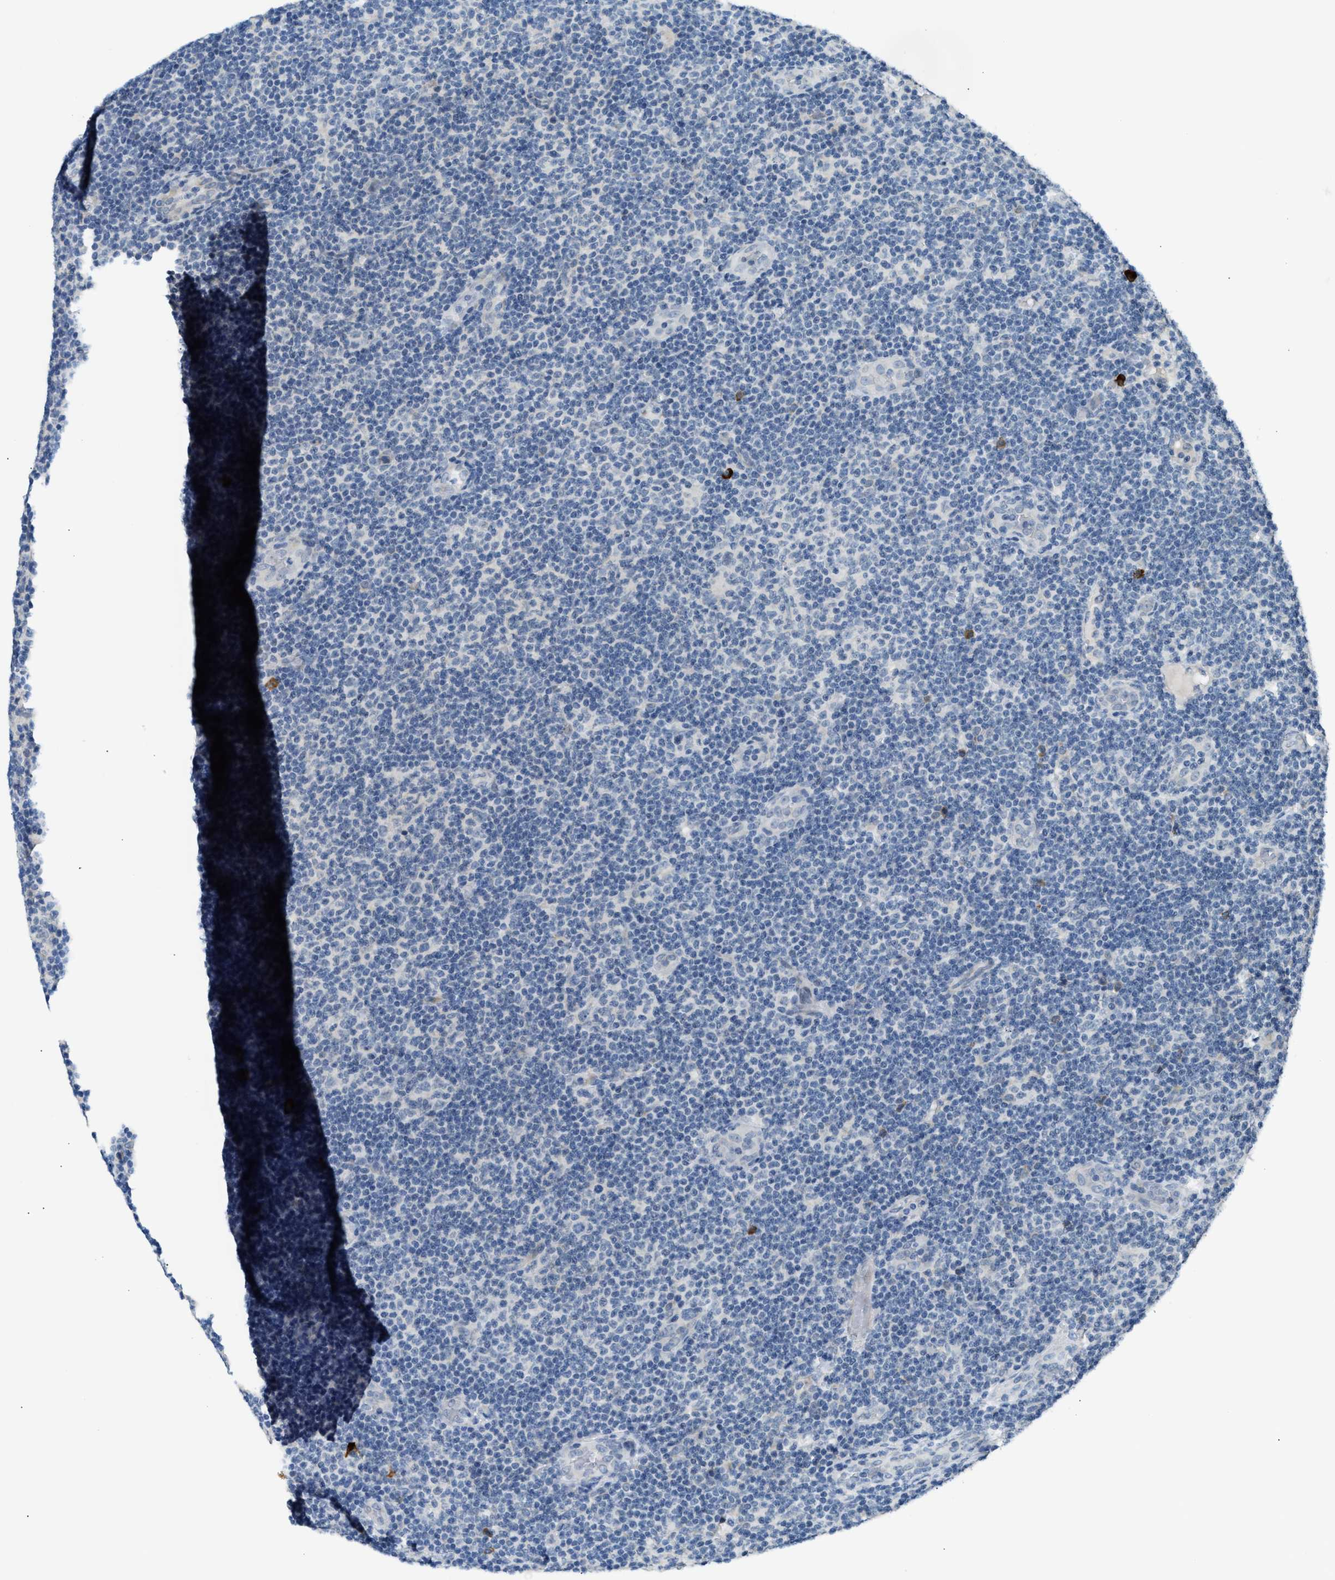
{"staining": {"intensity": "negative", "quantity": "none", "location": "none"}, "tissue": "lymphoma", "cell_type": "Tumor cells", "image_type": "cancer", "snomed": [{"axis": "morphology", "description": "Malignant lymphoma, non-Hodgkin's type, Low grade"}, {"axis": "topography", "description": "Lymph node"}], "caption": "Immunohistochemical staining of malignant lymphoma, non-Hodgkin's type (low-grade) displays no significant positivity in tumor cells.", "gene": "KCNC2", "patient": {"sex": "male", "age": 83}}